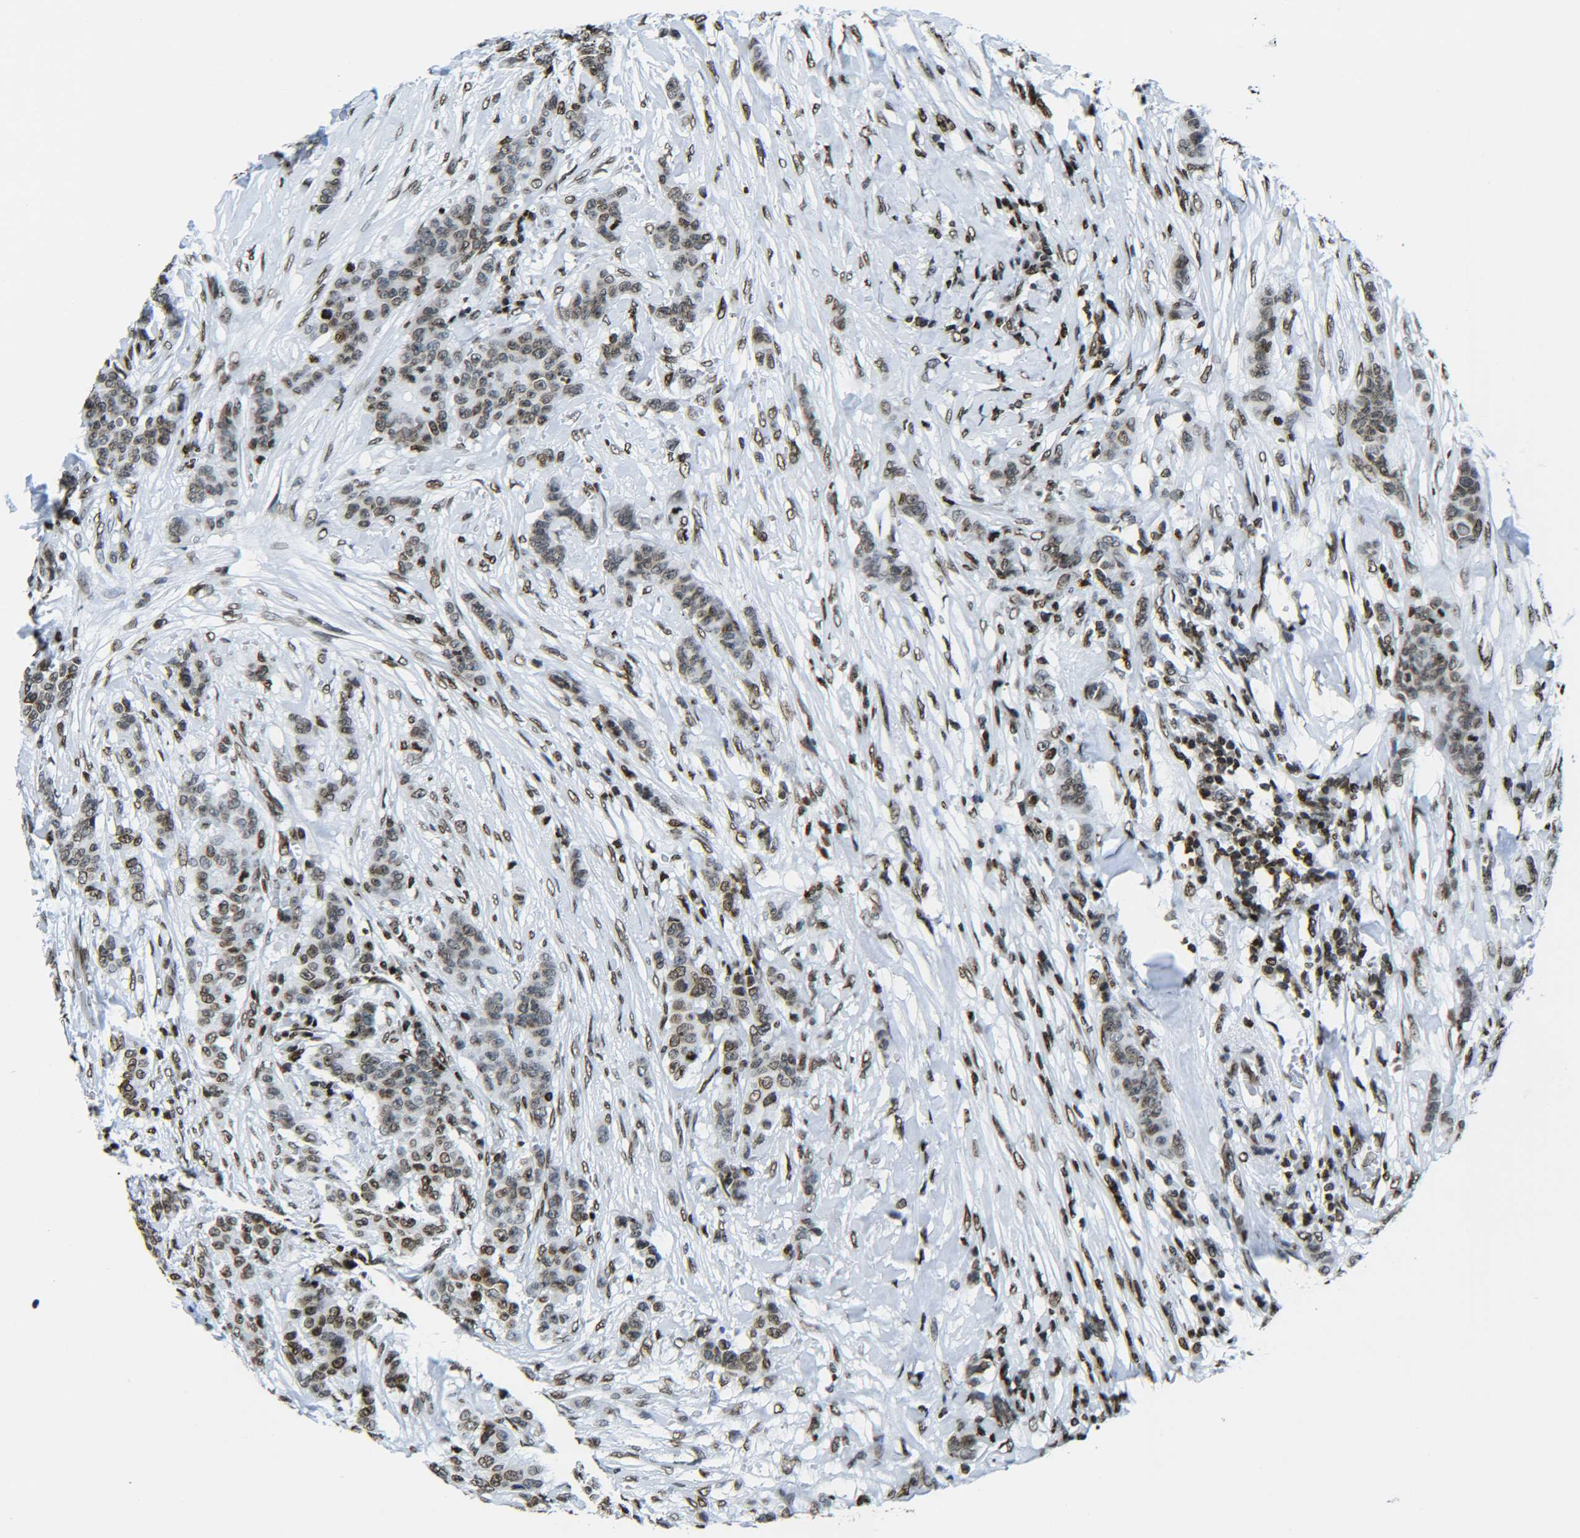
{"staining": {"intensity": "moderate", "quantity": ">75%", "location": "nuclear"}, "tissue": "breast cancer", "cell_type": "Tumor cells", "image_type": "cancer", "snomed": [{"axis": "morphology", "description": "Duct carcinoma"}, {"axis": "topography", "description": "Breast"}], "caption": "Tumor cells demonstrate medium levels of moderate nuclear expression in approximately >75% of cells in human infiltrating ductal carcinoma (breast).", "gene": "H2AX", "patient": {"sex": "female", "age": 40}}